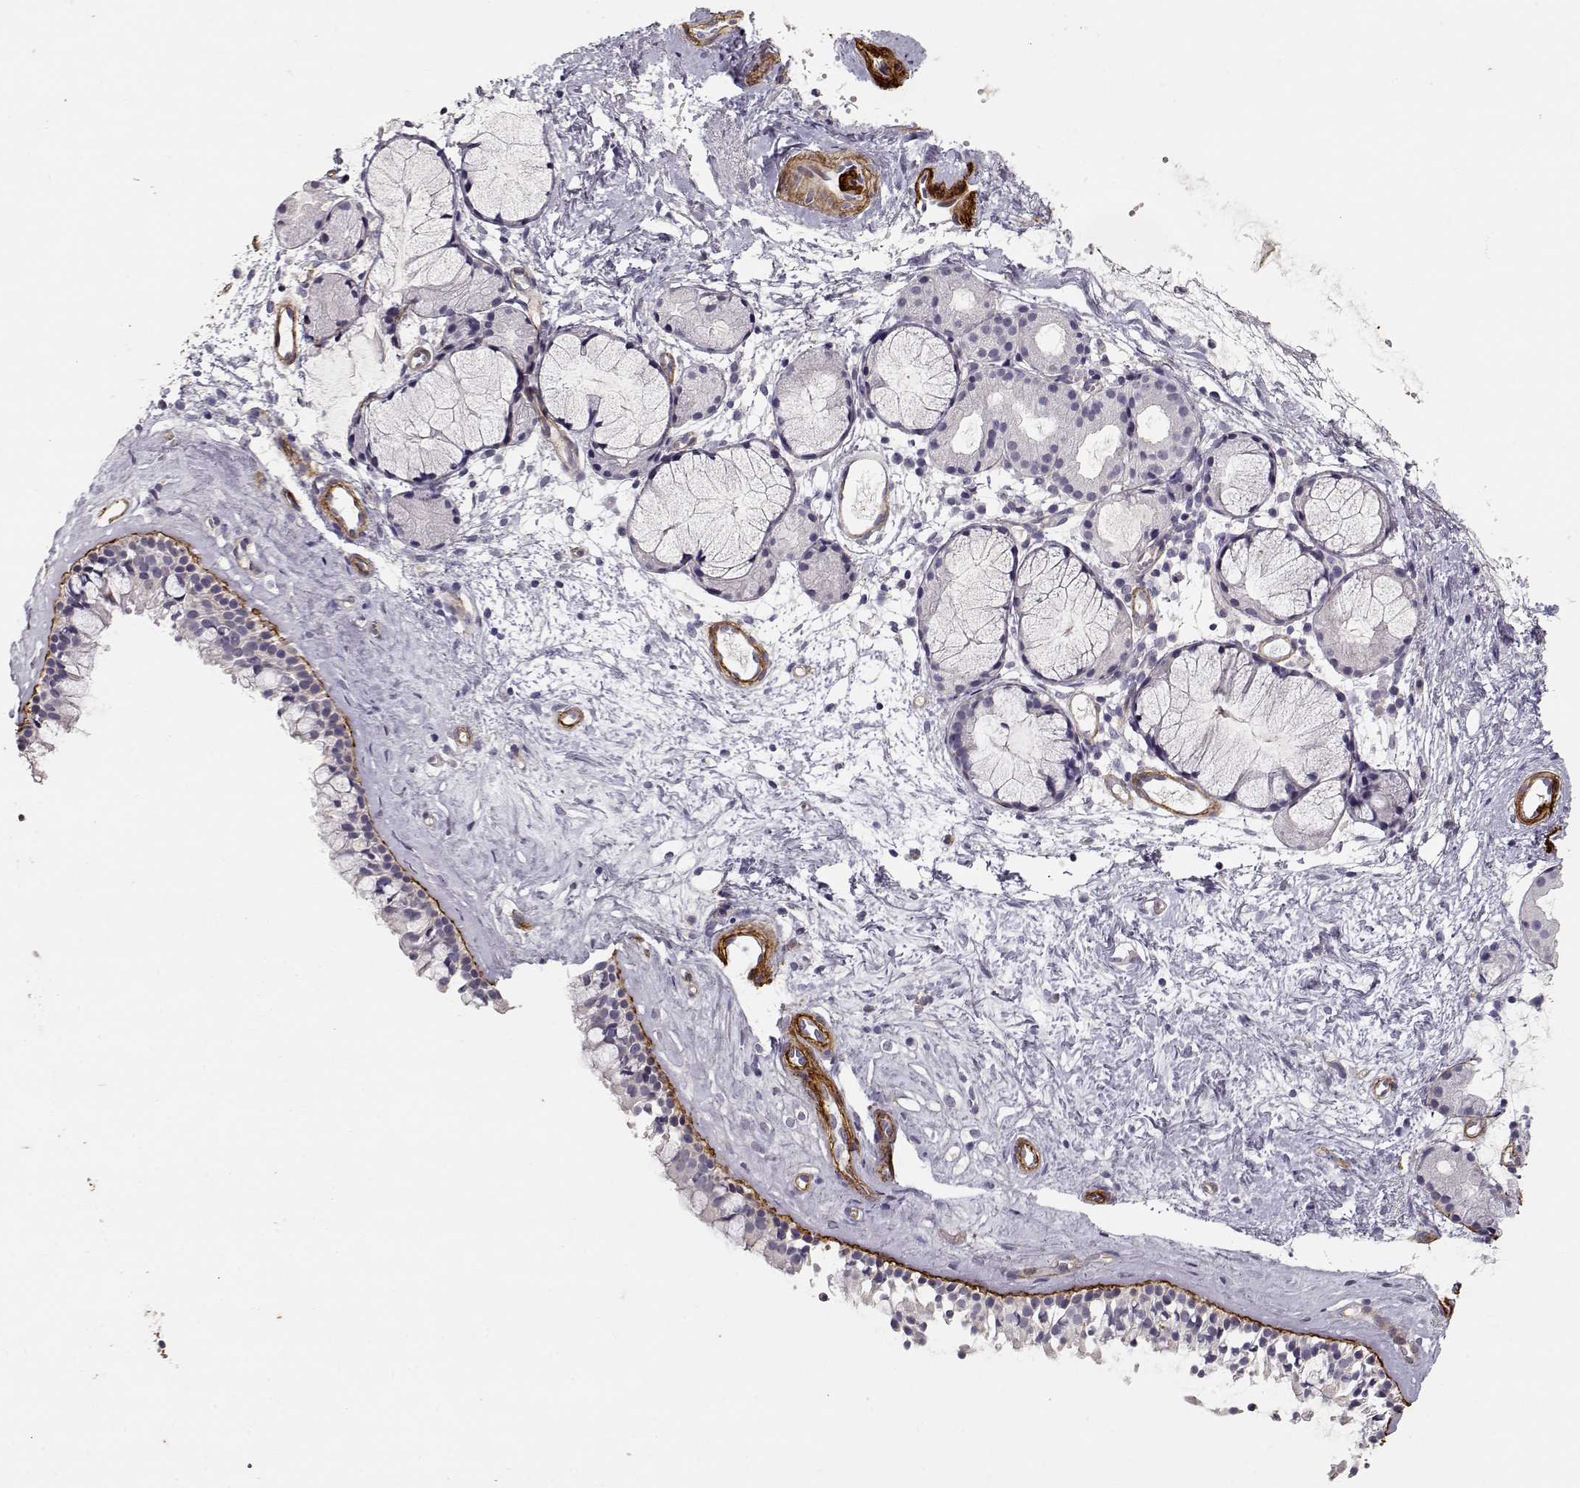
{"staining": {"intensity": "negative", "quantity": "none", "location": "none"}, "tissue": "nasopharynx", "cell_type": "Respiratory epithelial cells", "image_type": "normal", "snomed": [{"axis": "morphology", "description": "Normal tissue, NOS"}, {"axis": "topography", "description": "Nasopharynx"}], "caption": "DAB immunohistochemical staining of benign nasopharynx displays no significant staining in respiratory epithelial cells. (Stains: DAB (3,3'-diaminobenzidine) immunohistochemistry (IHC) with hematoxylin counter stain, Microscopy: brightfield microscopy at high magnification).", "gene": "LAMA5", "patient": {"sex": "female", "age": 52}}